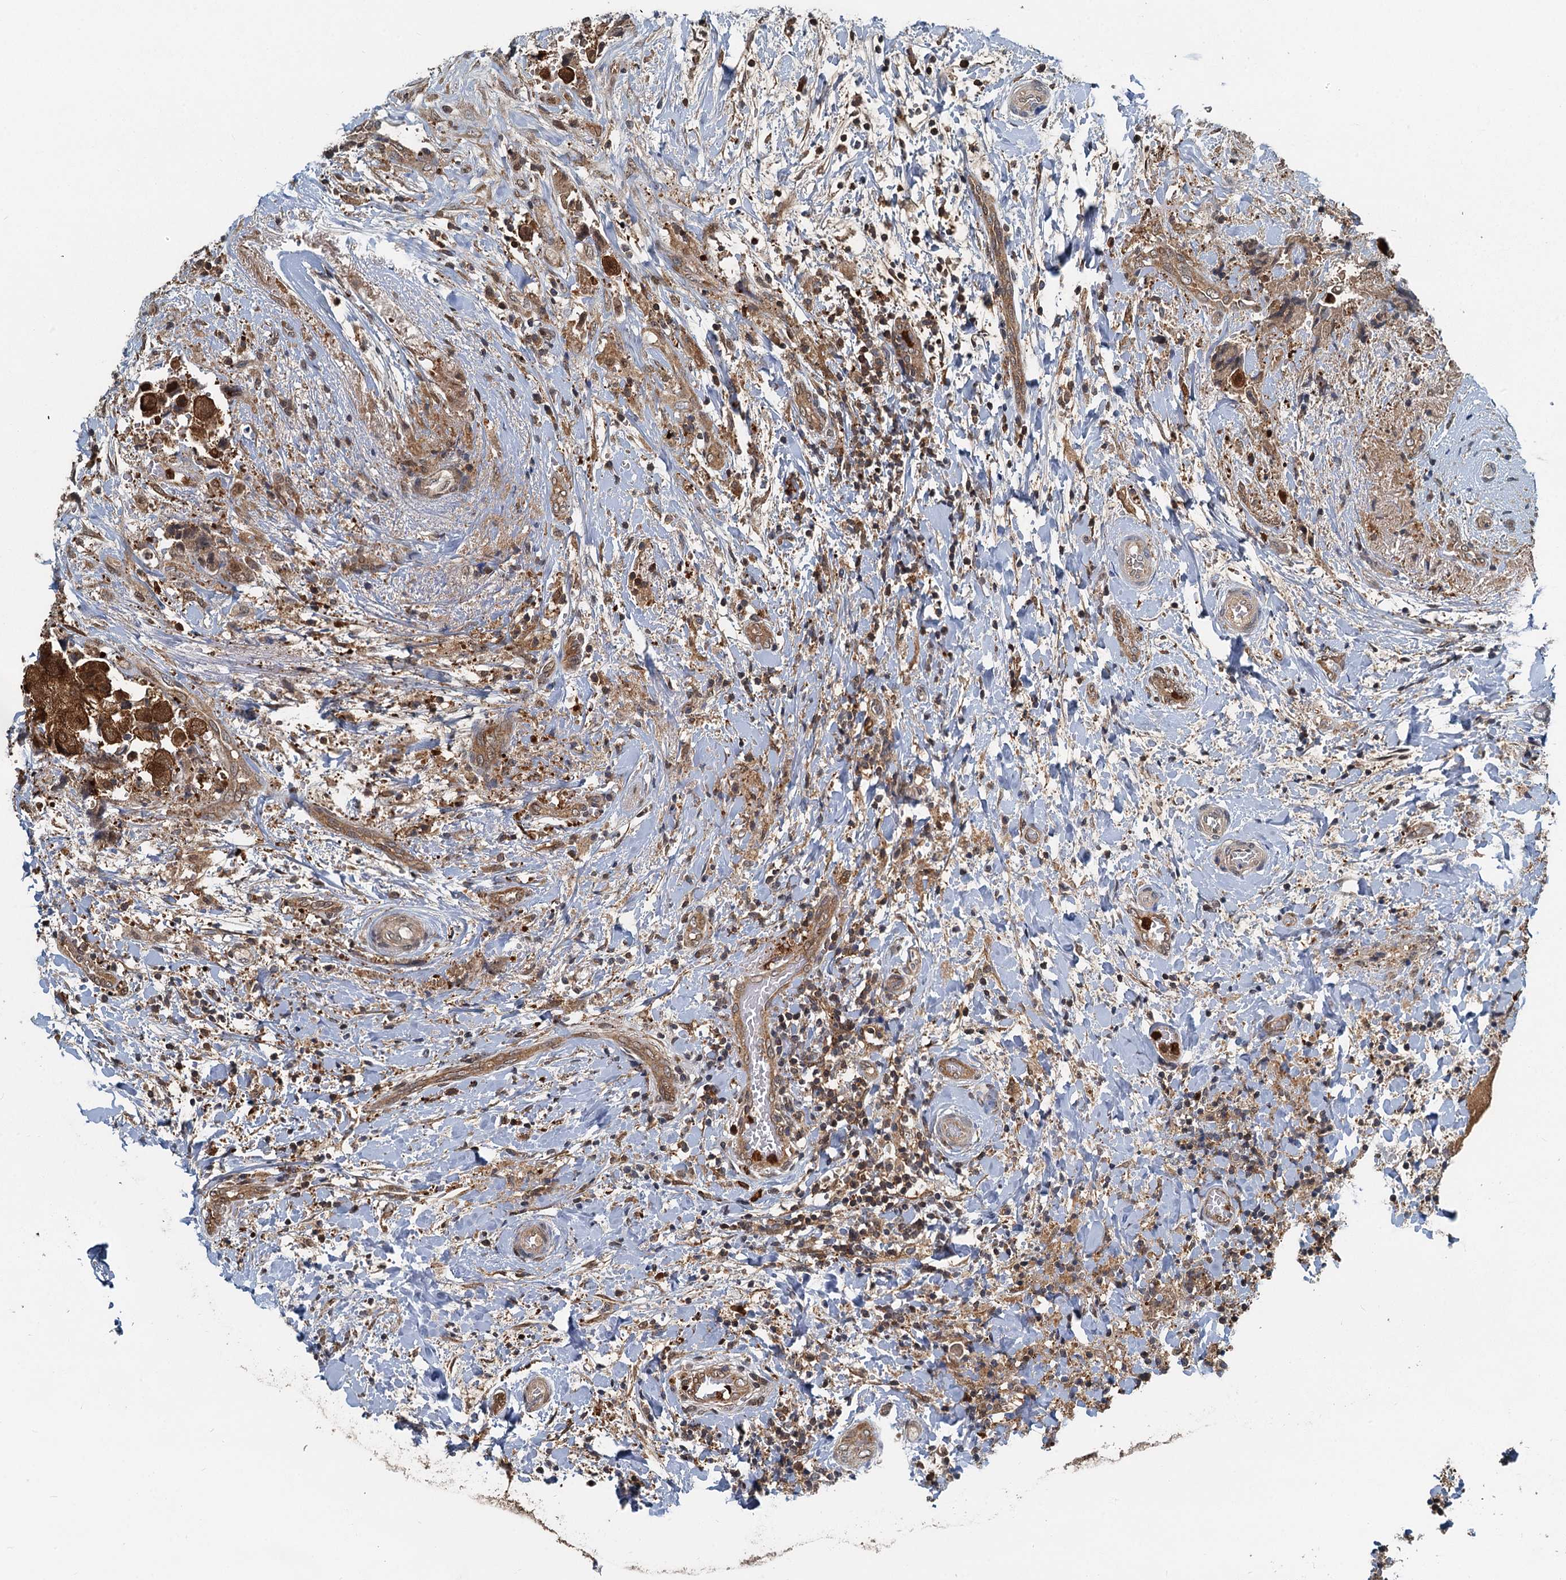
{"staining": {"intensity": "moderate", "quantity": ">75%", "location": "cytoplasmic/membranous,nuclear"}, "tissue": "breast cancer", "cell_type": "Tumor cells", "image_type": "cancer", "snomed": [{"axis": "morphology", "description": "Normal tissue, NOS"}, {"axis": "morphology", "description": "Duct carcinoma"}, {"axis": "topography", "description": "Breast"}], "caption": "Infiltrating ductal carcinoma (breast) was stained to show a protein in brown. There is medium levels of moderate cytoplasmic/membranous and nuclear expression in about >75% of tumor cells.", "gene": "GPI", "patient": {"sex": "female", "age": 62}}